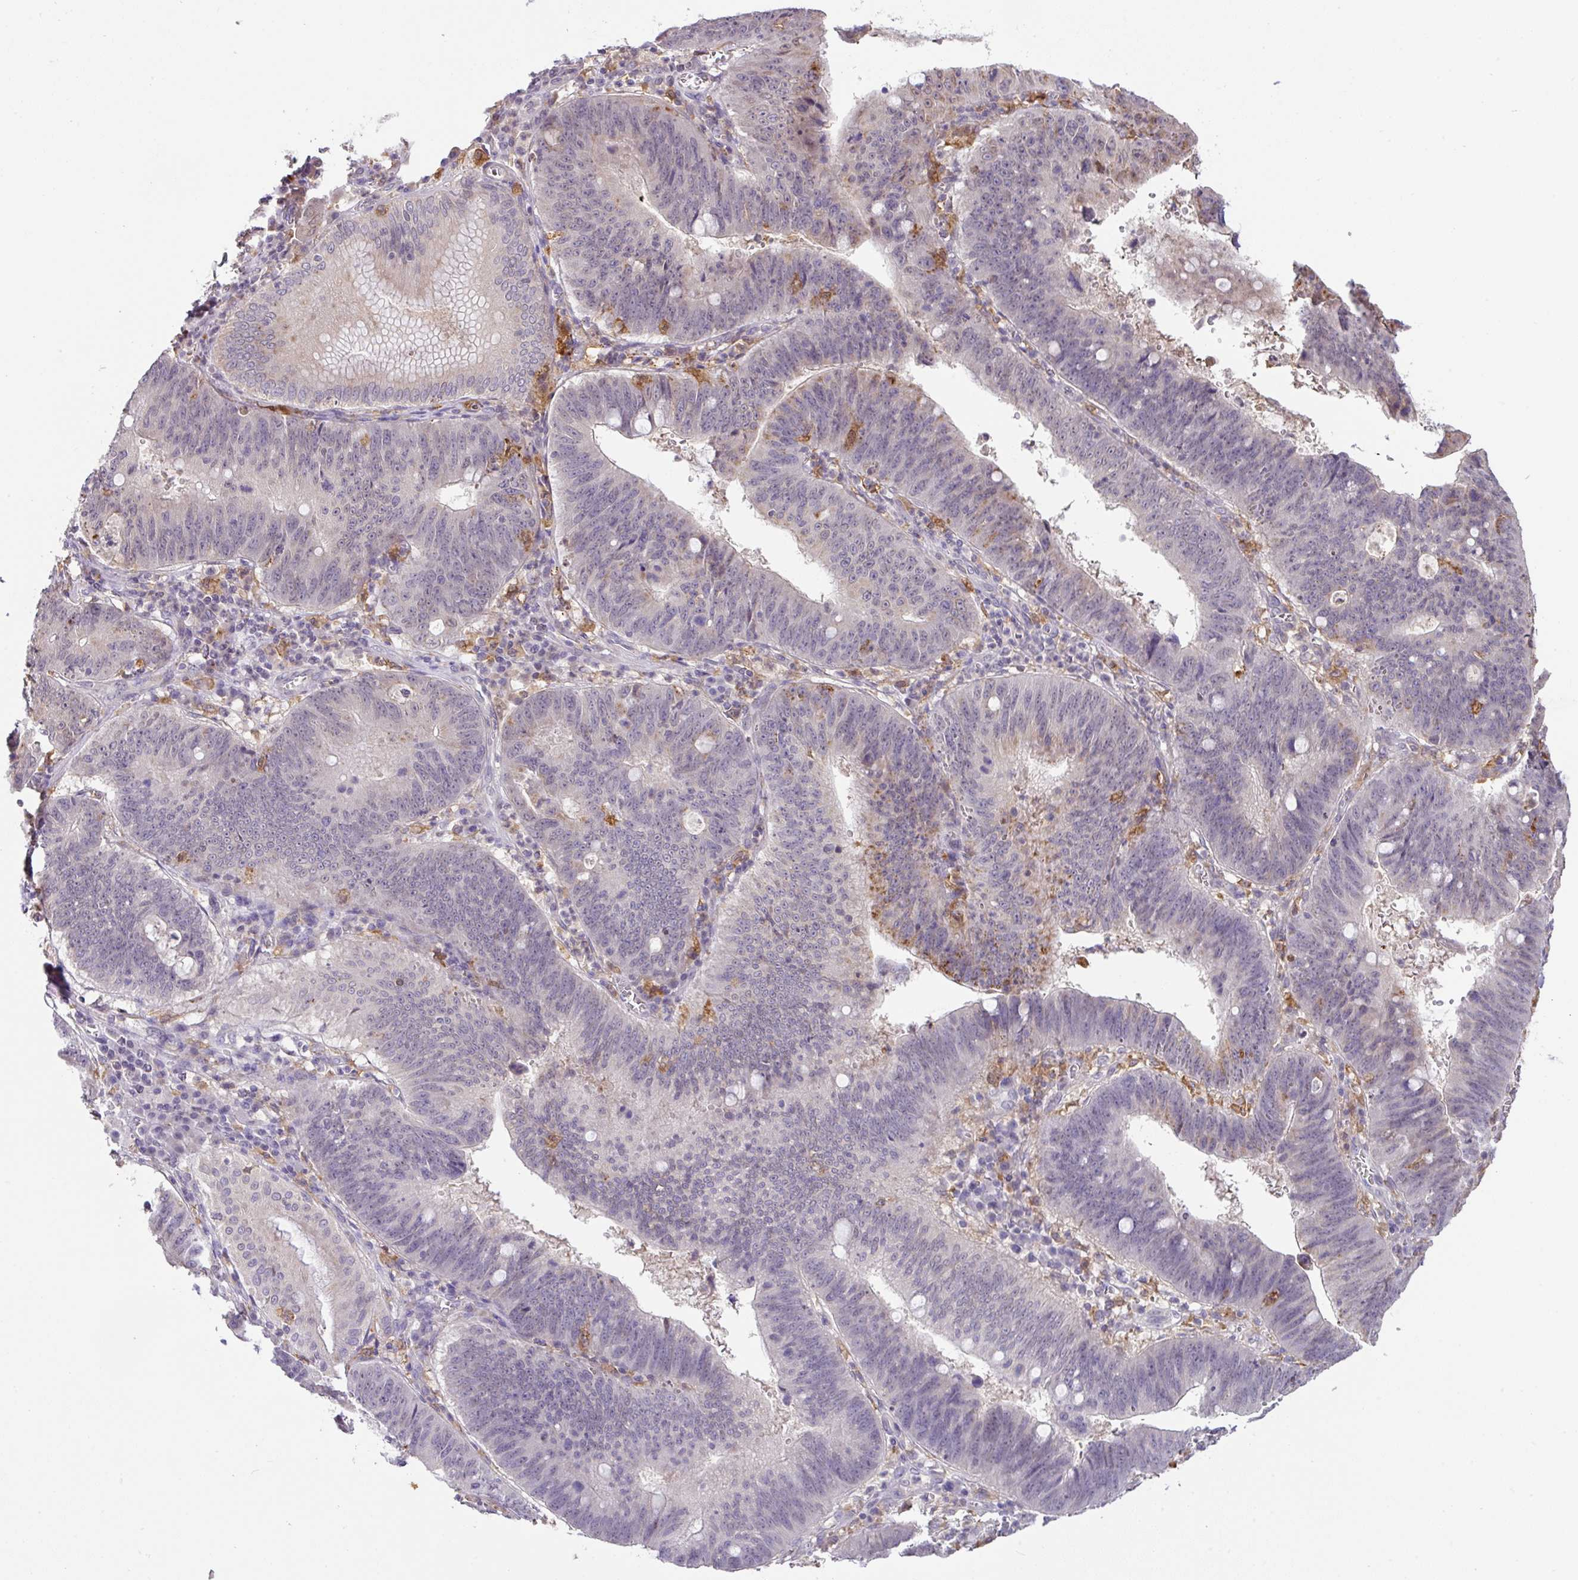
{"staining": {"intensity": "negative", "quantity": "none", "location": "none"}, "tissue": "stomach cancer", "cell_type": "Tumor cells", "image_type": "cancer", "snomed": [{"axis": "morphology", "description": "Adenocarcinoma, NOS"}, {"axis": "topography", "description": "Stomach"}], "caption": "High power microscopy micrograph of an immunohistochemistry histopathology image of adenocarcinoma (stomach), revealing no significant expression in tumor cells.", "gene": "GCNT7", "patient": {"sex": "male", "age": 59}}